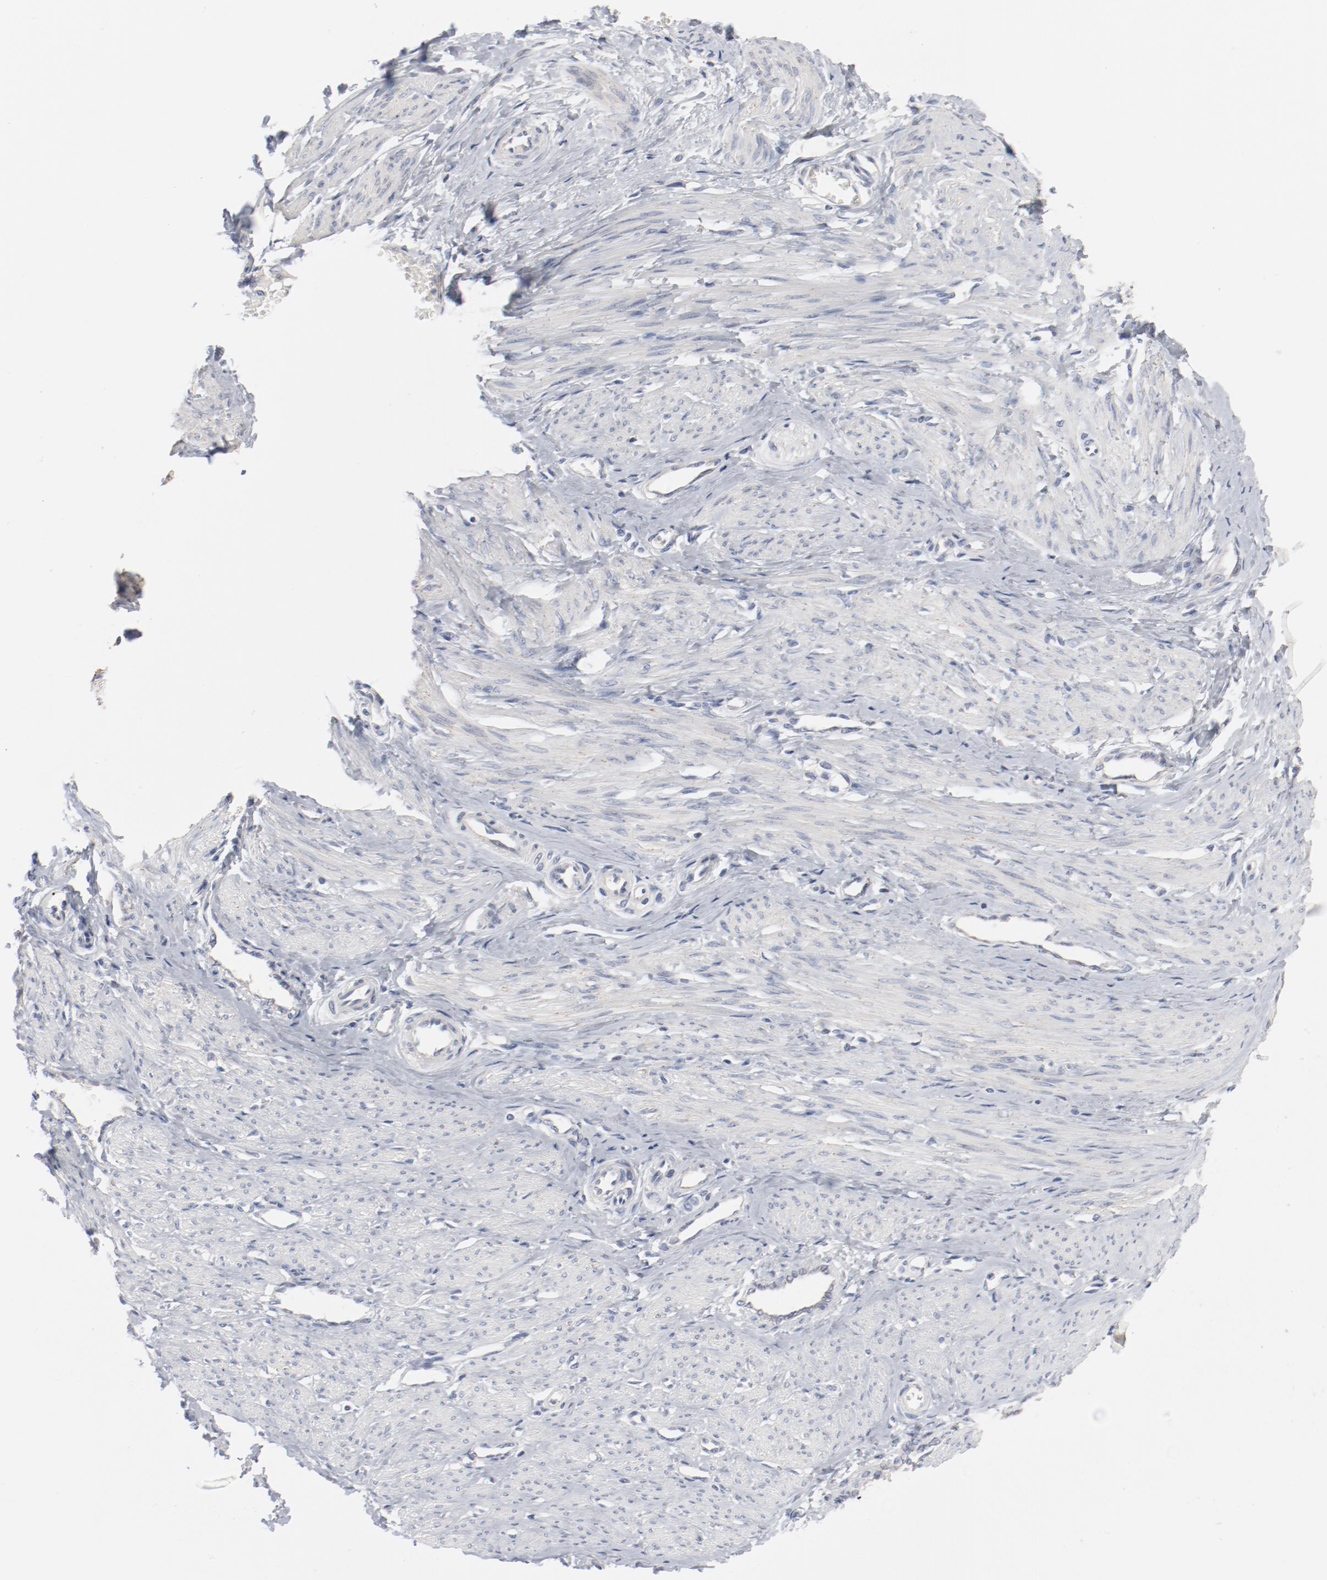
{"staining": {"intensity": "negative", "quantity": "none", "location": "none"}, "tissue": "smooth muscle", "cell_type": "Smooth muscle cells", "image_type": "normal", "snomed": [{"axis": "morphology", "description": "Normal tissue, NOS"}, {"axis": "topography", "description": "Smooth muscle"}, {"axis": "topography", "description": "Uterus"}], "caption": "Image shows no significant protein expression in smooth muscle cells of unremarkable smooth muscle. (Stains: DAB (3,3'-diaminobenzidine) immunohistochemistry with hematoxylin counter stain, Microscopy: brightfield microscopy at high magnification).", "gene": "CDK1", "patient": {"sex": "female", "age": 39}}